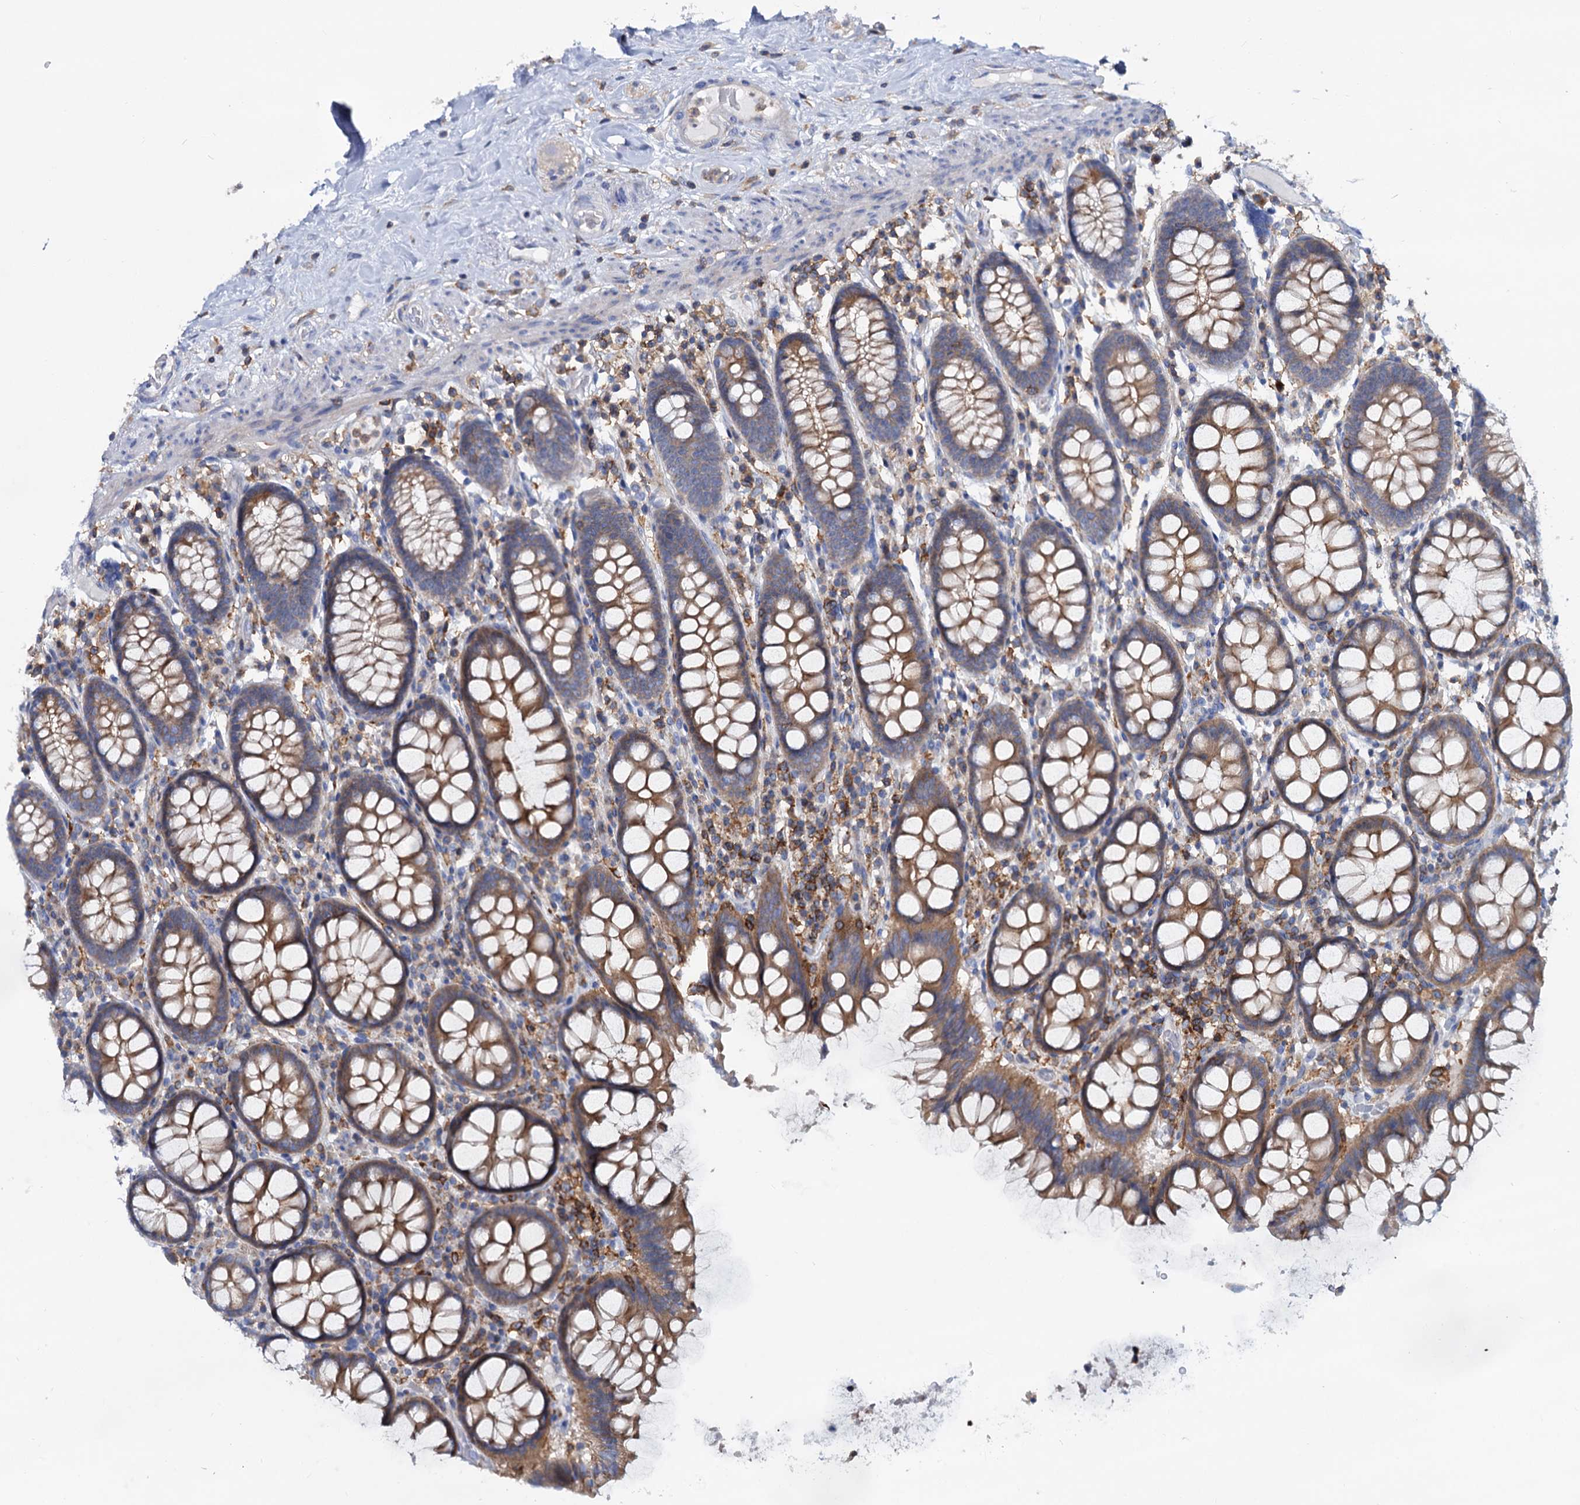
{"staining": {"intensity": "negative", "quantity": "none", "location": "none"}, "tissue": "colon", "cell_type": "Endothelial cells", "image_type": "normal", "snomed": [{"axis": "morphology", "description": "Normal tissue, NOS"}, {"axis": "topography", "description": "Colon"}], "caption": "This is a image of immunohistochemistry (IHC) staining of normal colon, which shows no positivity in endothelial cells.", "gene": "LRCH4", "patient": {"sex": "female", "age": 79}}